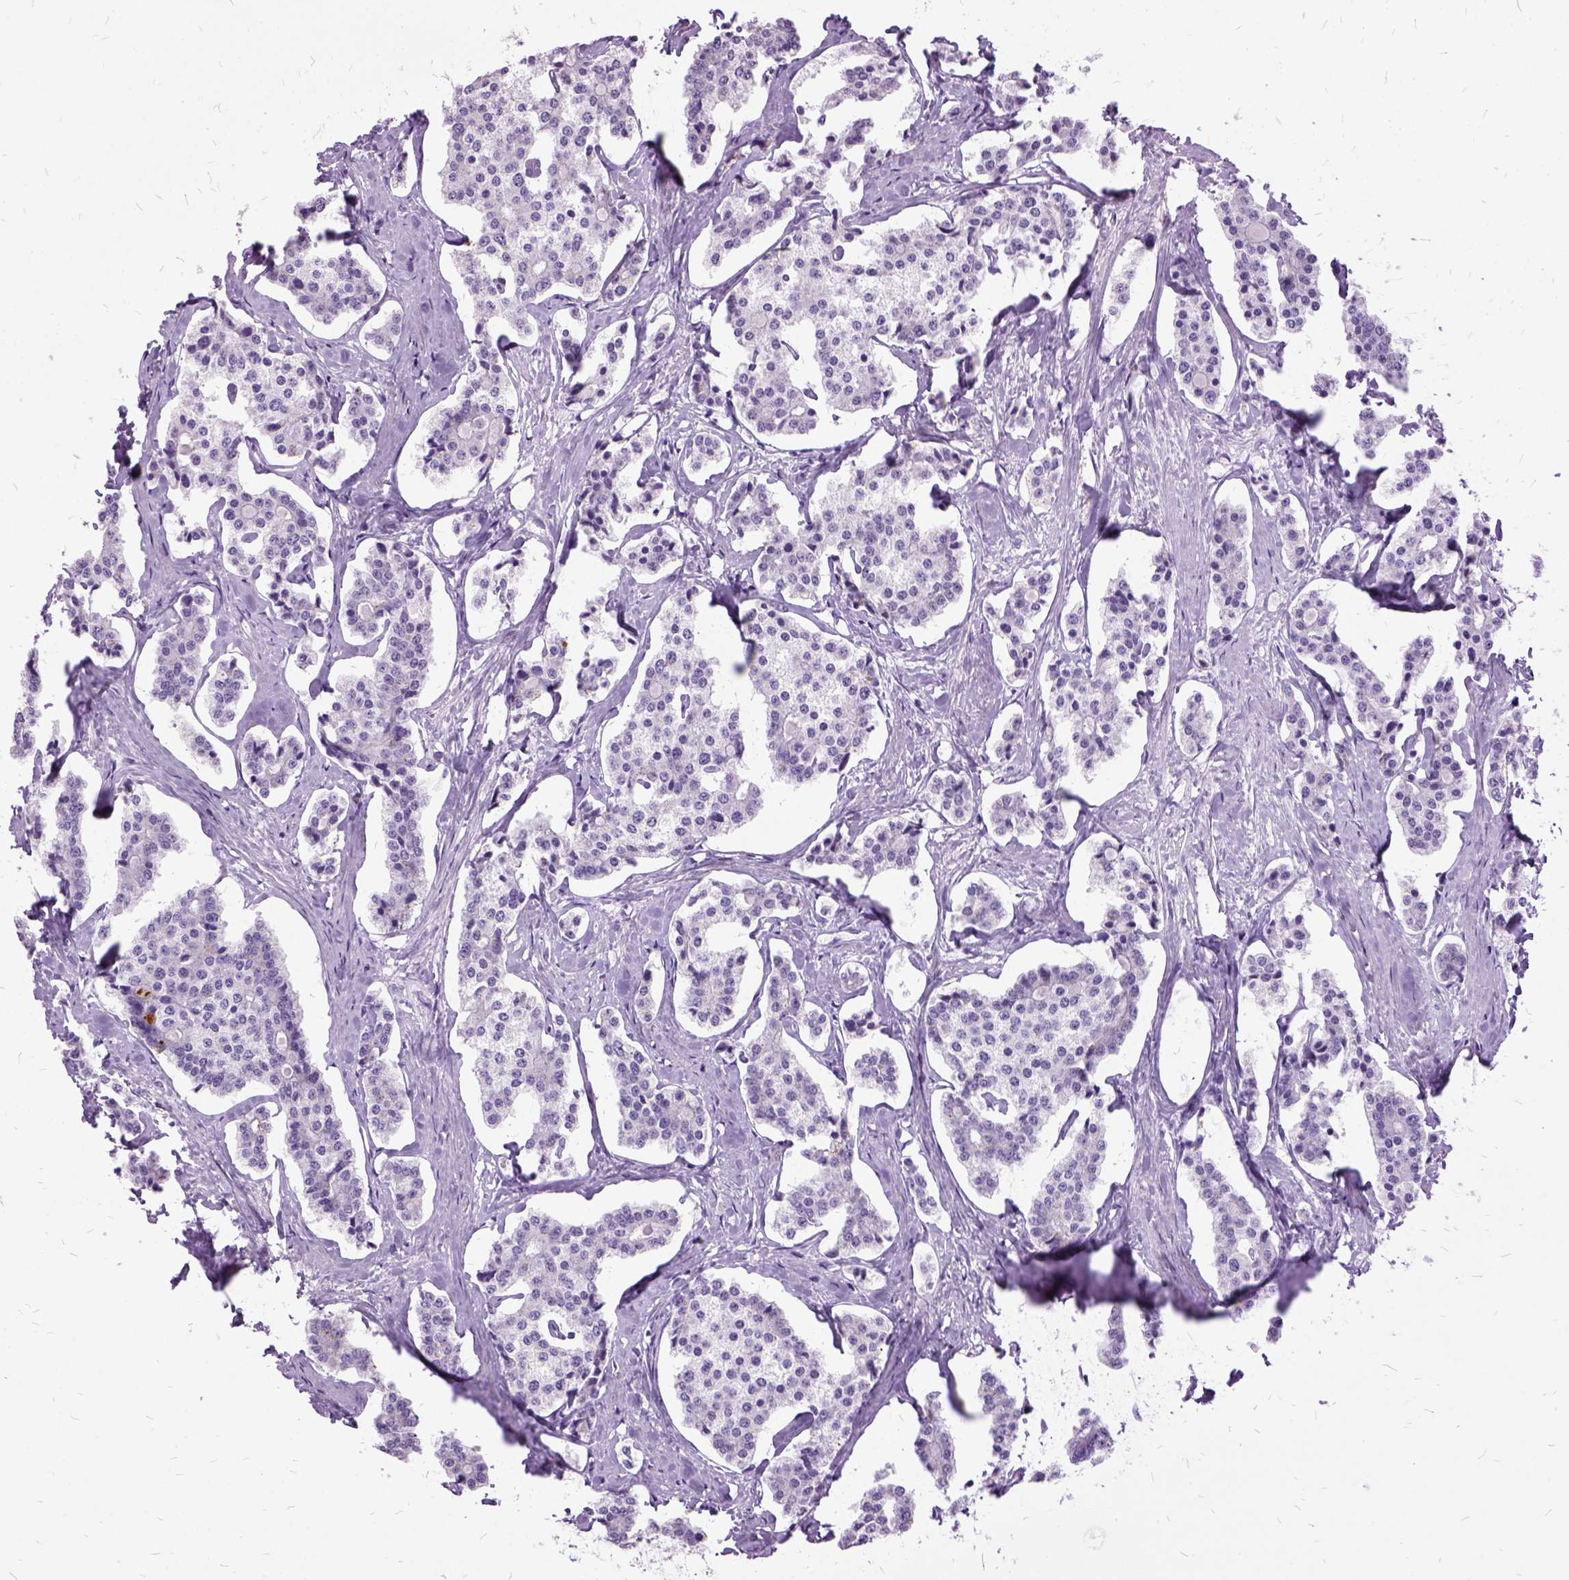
{"staining": {"intensity": "negative", "quantity": "none", "location": "none"}, "tissue": "carcinoid", "cell_type": "Tumor cells", "image_type": "cancer", "snomed": [{"axis": "morphology", "description": "Carcinoid, malignant, NOS"}, {"axis": "topography", "description": "Small intestine"}], "caption": "Histopathology image shows no significant protein expression in tumor cells of carcinoid.", "gene": "MME", "patient": {"sex": "female", "age": 65}}